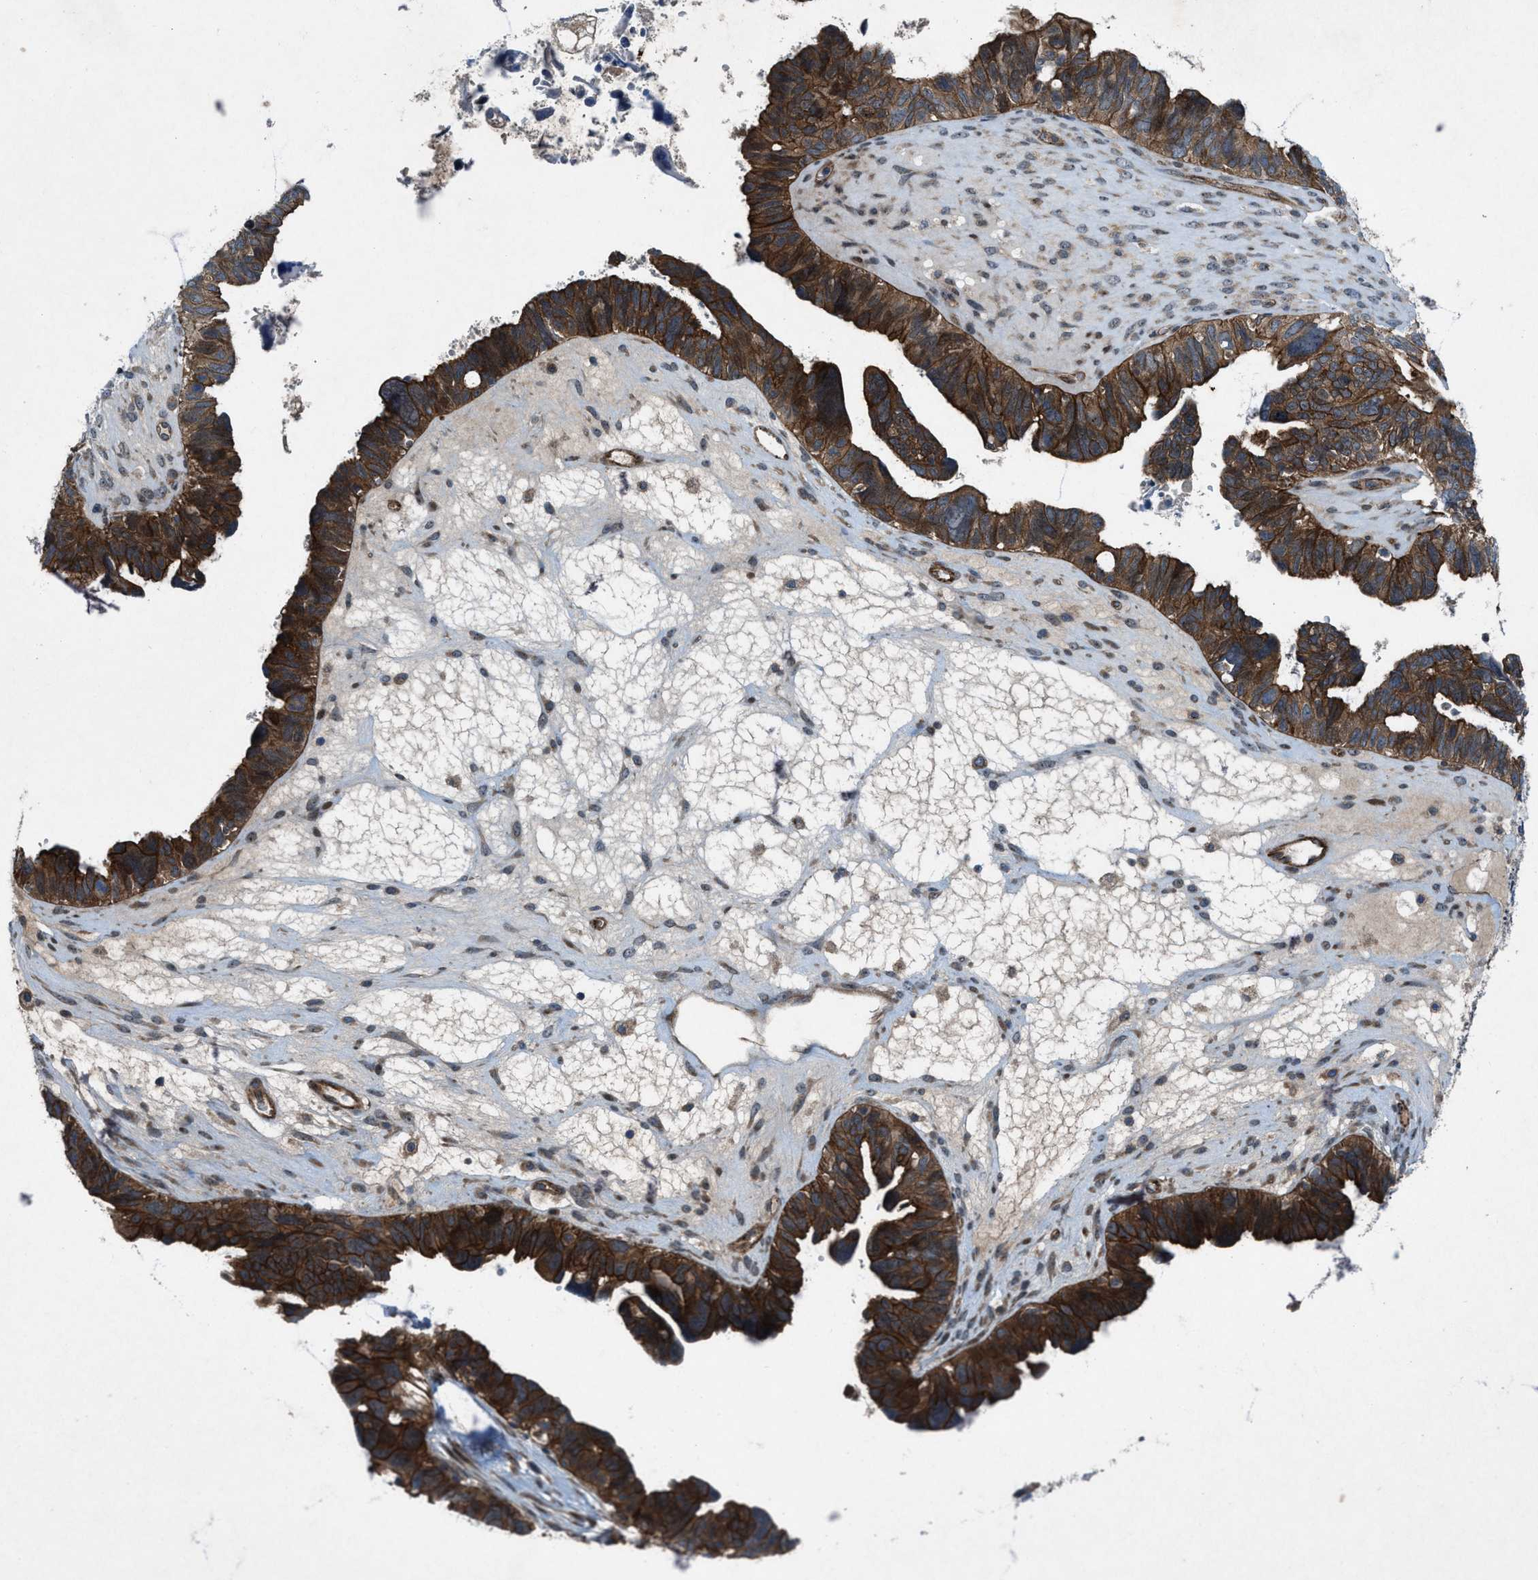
{"staining": {"intensity": "strong", "quantity": ">75%", "location": "cytoplasmic/membranous"}, "tissue": "ovarian cancer", "cell_type": "Tumor cells", "image_type": "cancer", "snomed": [{"axis": "morphology", "description": "Cystadenocarcinoma, serous, NOS"}, {"axis": "topography", "description": "Ovary"}], "caption": "Protein expression analysis of ovarian cancer (serous cystadenocarcinoma) reveals strong cytoplasmic/membranous expression in about >75% of tumor cells.", "gene": "URGCP", "patient": {"sex": "female", "age": 79}}